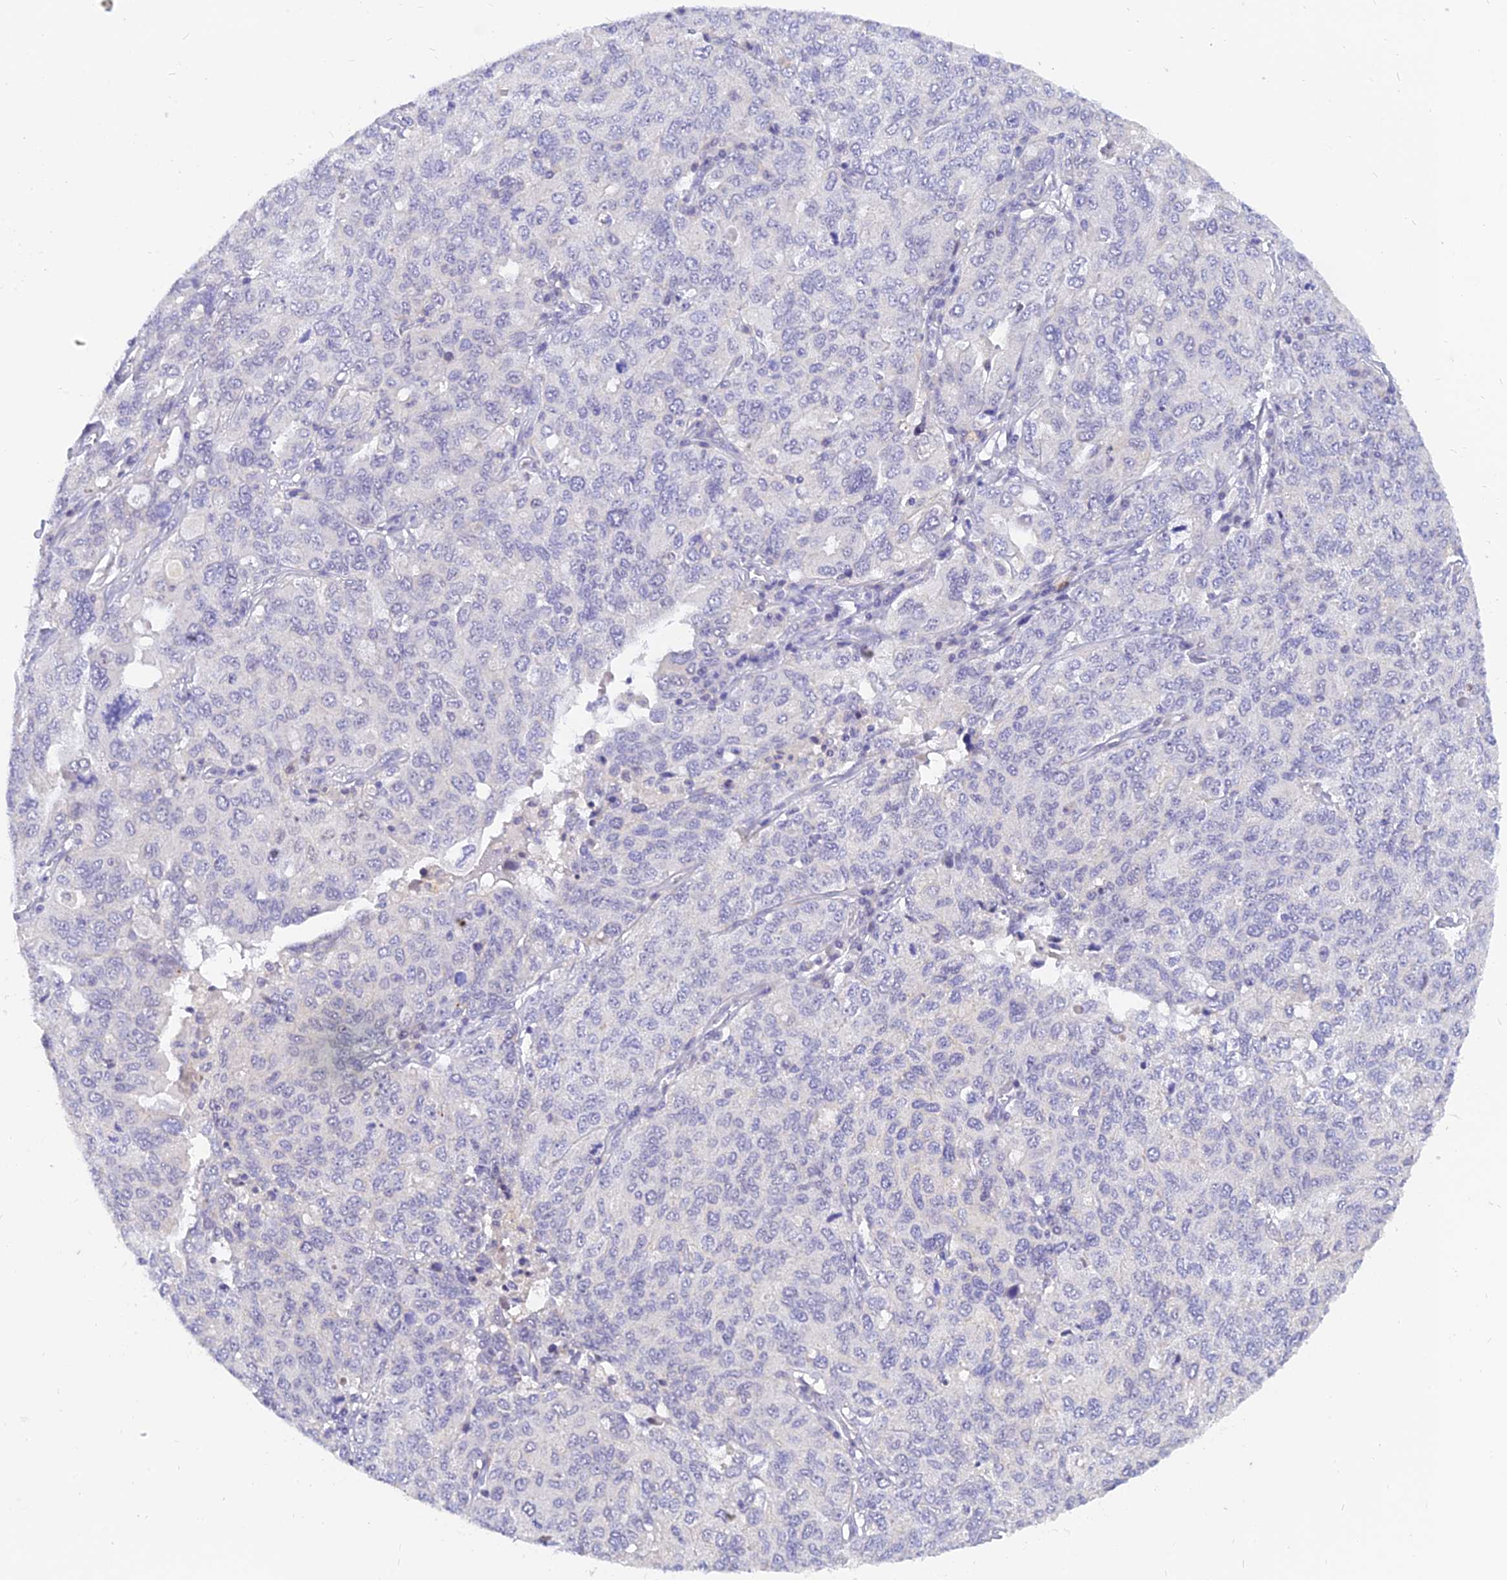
{"staining": {"intensity": "negative", "quantity": "none", "location": "none"}, "tissue": "ovarian cancer", "cell_type": "Tumor cells", "image_type": "cancer", "snomed": [{"axis": "morphology", "description": "Carcinoma, endometroid"}, {"axis": "topography", "description": "Ovary"}], "caption": "Human endometroid carcinoma (ovarian) stained for a protein using immunohistochemistry shows no staining in tumor cells.", "gene": "TMEM161B", "patient": {"sex": "female", "age": 62}}